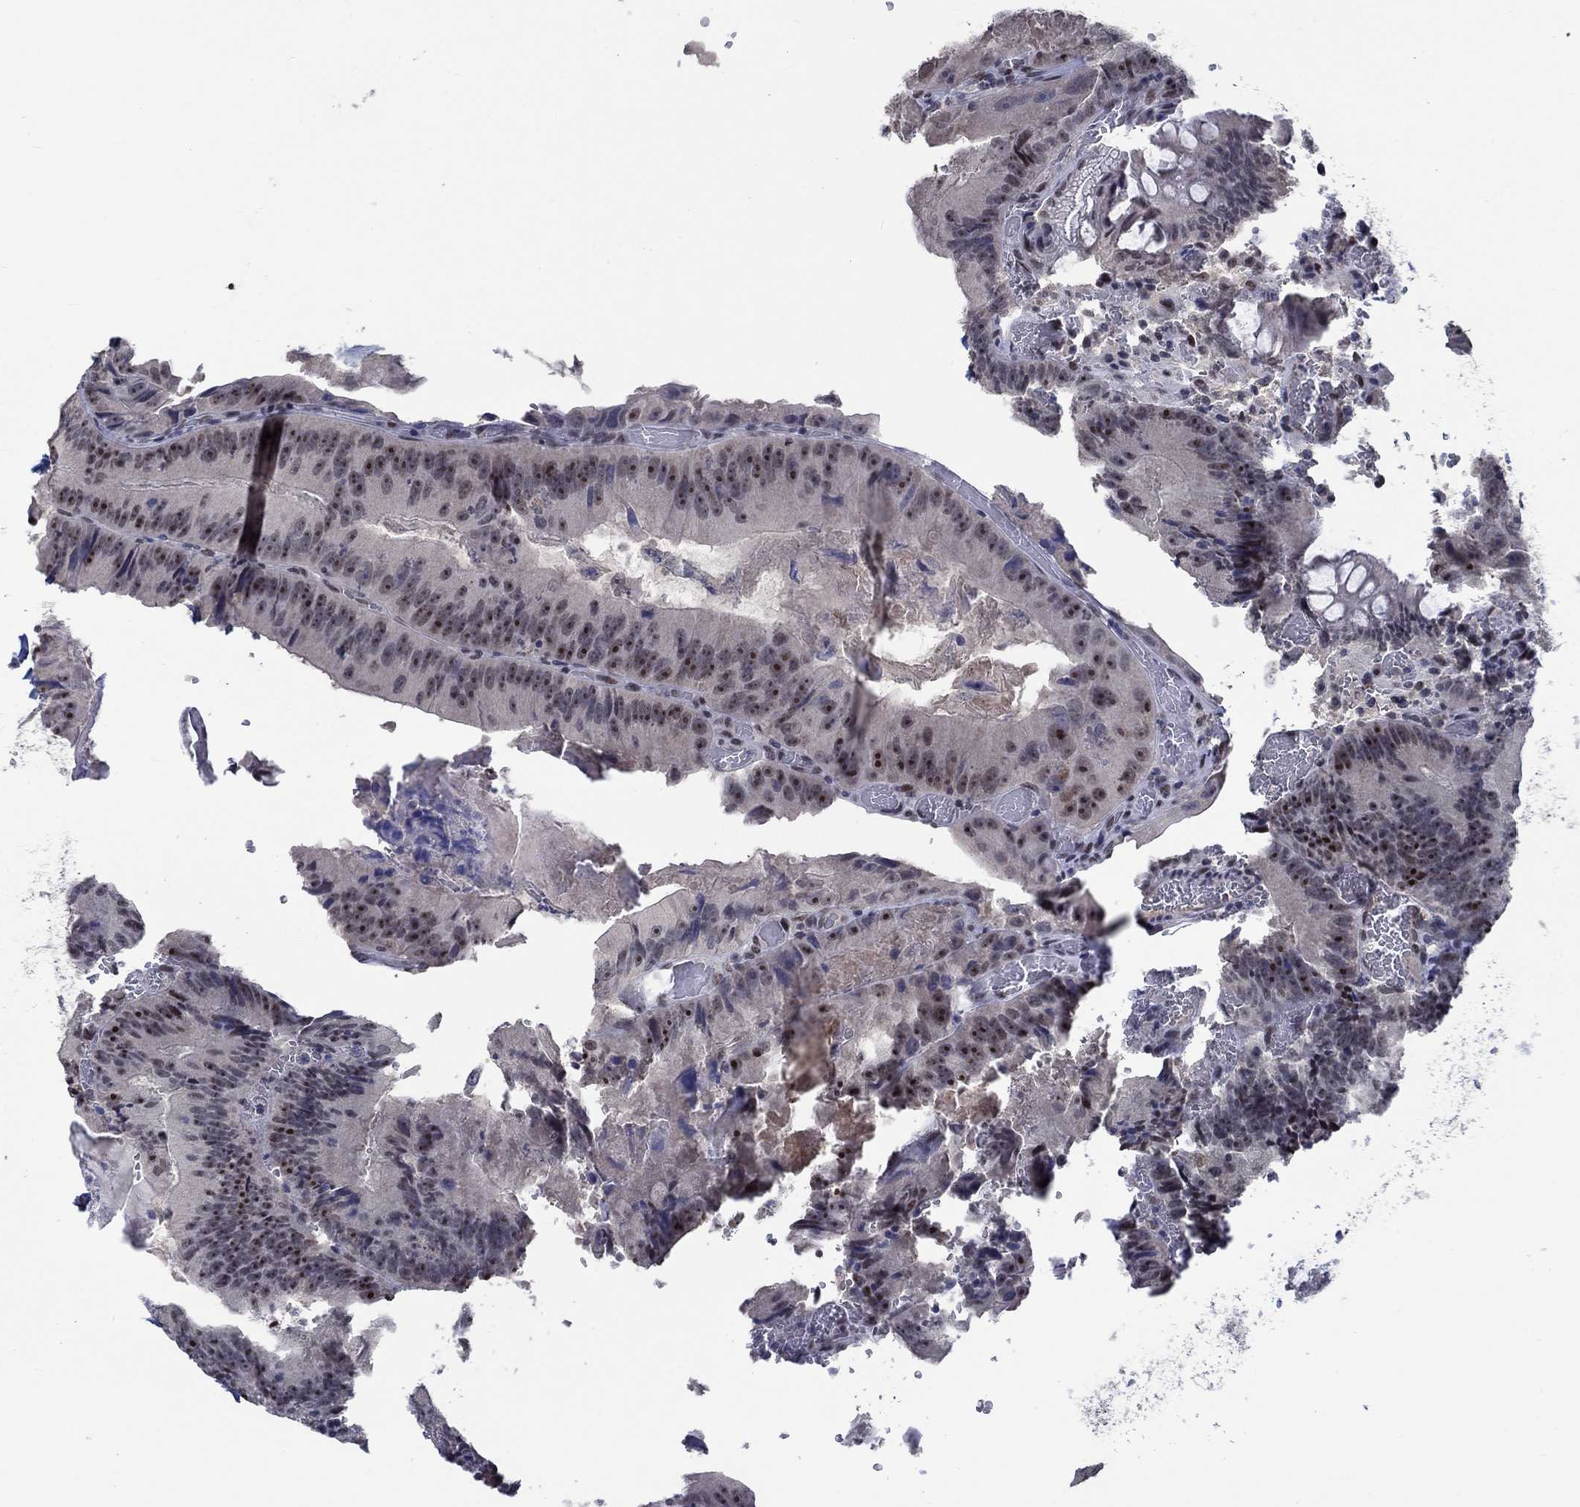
{"staining": {"intensity": "strong", "quantity": ">75%", "location": "nuclear"}, "tissue": "colorectal cancer", "cell_type": "Tumor cells", "image_type": "cancer", "snomed": [{"axis": "morphology", "description": "Adenocarcinoma, NOS"}, {"axis": "topography", "description": "Colon"}], "caption": "Immunohistochemical staining of colorectal cancer demonstrates high levels of strong nuclear protein staining in about >75% of tumor cells. Using DAB (3,3'-diaminobenzidine) (brown) and hematoxylin (blue) stains, captured at high magnification using brightfield microscopy.", "gene": "HTN1", "patient": {"sex": "female", "age": 86}}